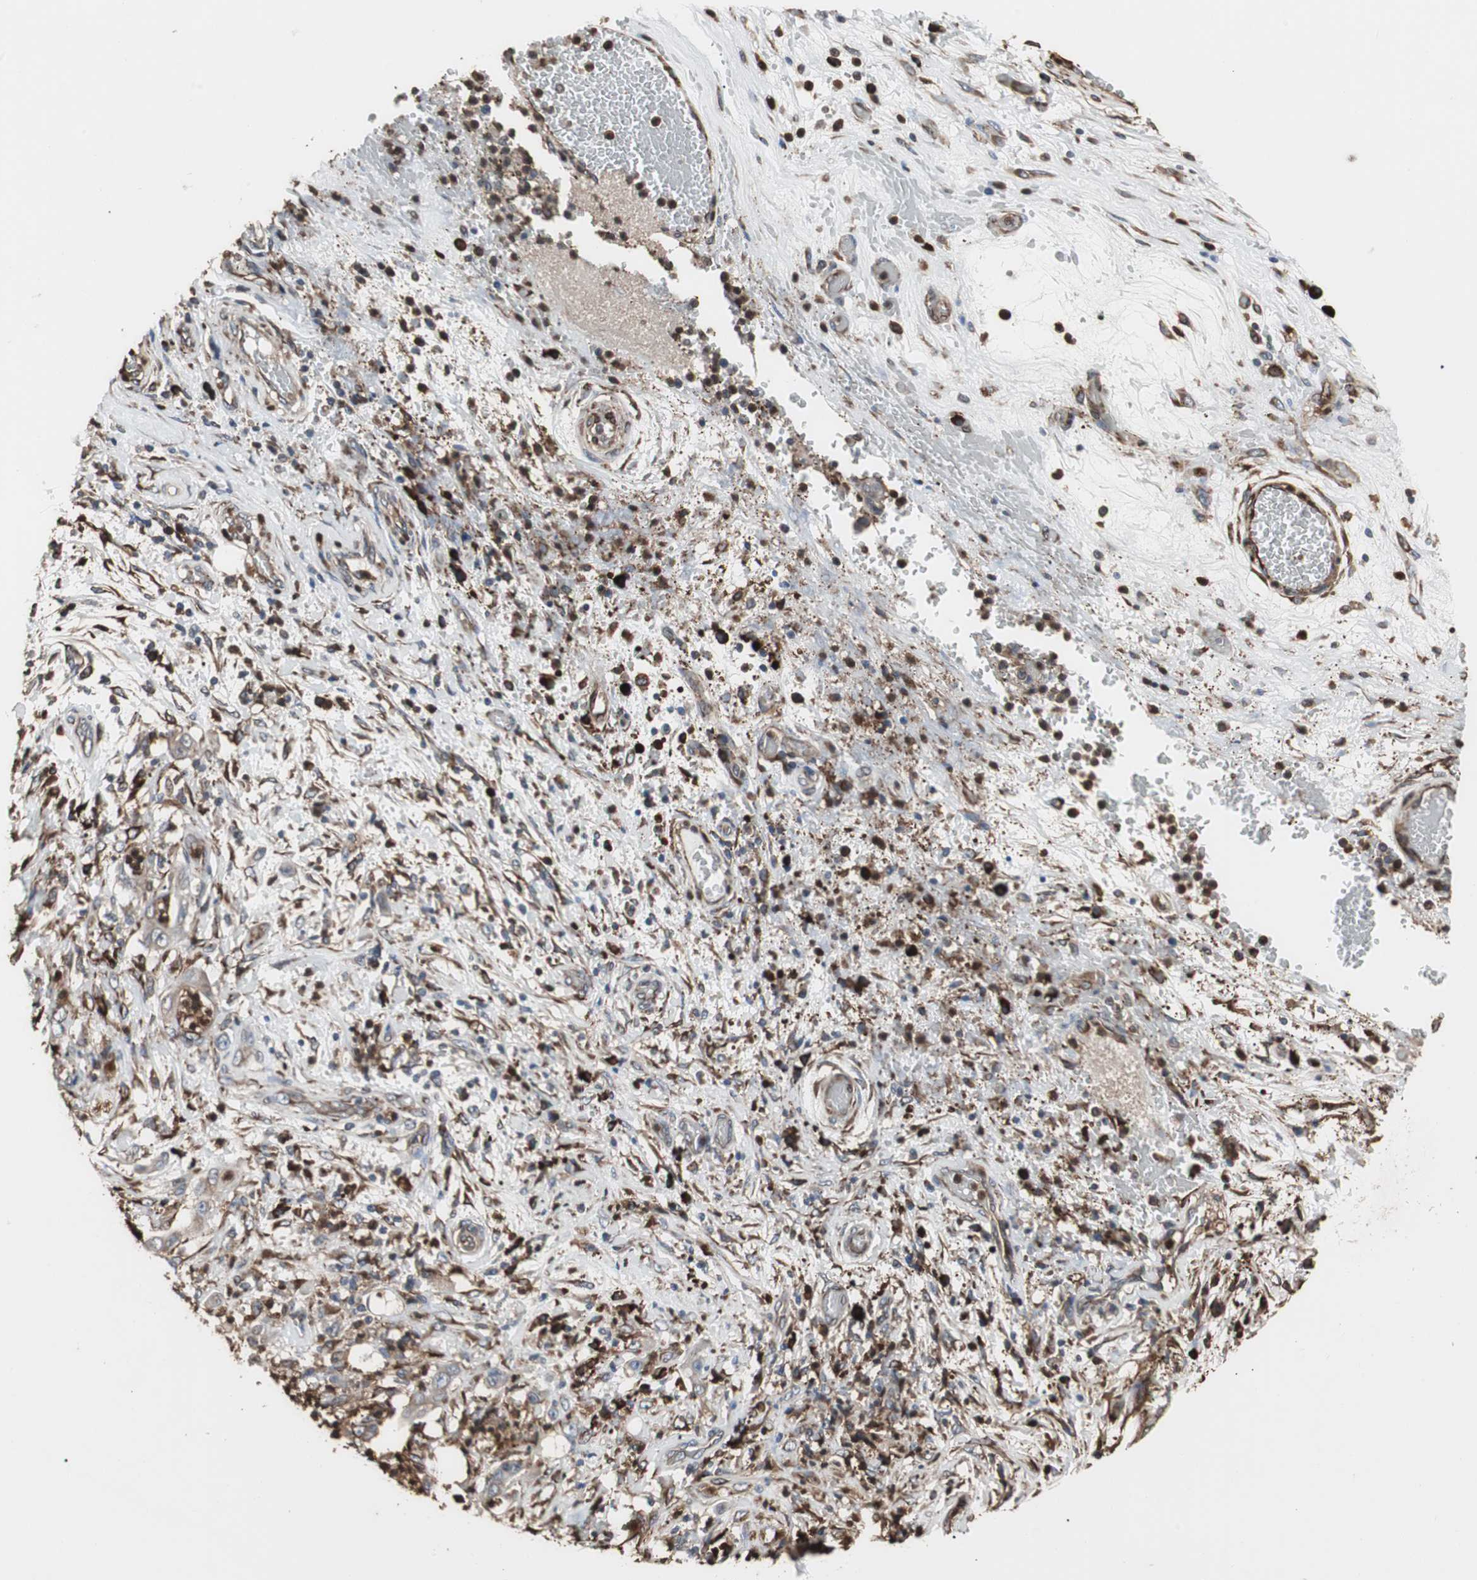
{"staining": {"intensity": "moderate", "quantity": ">75%", "location": "cytoplasmic/membranous"}, "tissue": "stomach cancer", "cell_type": "Tumor cells", "image_type": "cancer", "snomed": [{"axis": "morphology", "description": "Adenocarcinoma, NOS"}, {"axis": "topography", "description": "Stomach"}], "caption": "Protein staining displays moderate cytoplasmic/membranous positivity in approximately >75% of tumor cells in stomach cancer.", "gene": "CALU", "patient": {"sex": "female", "age": 73}}